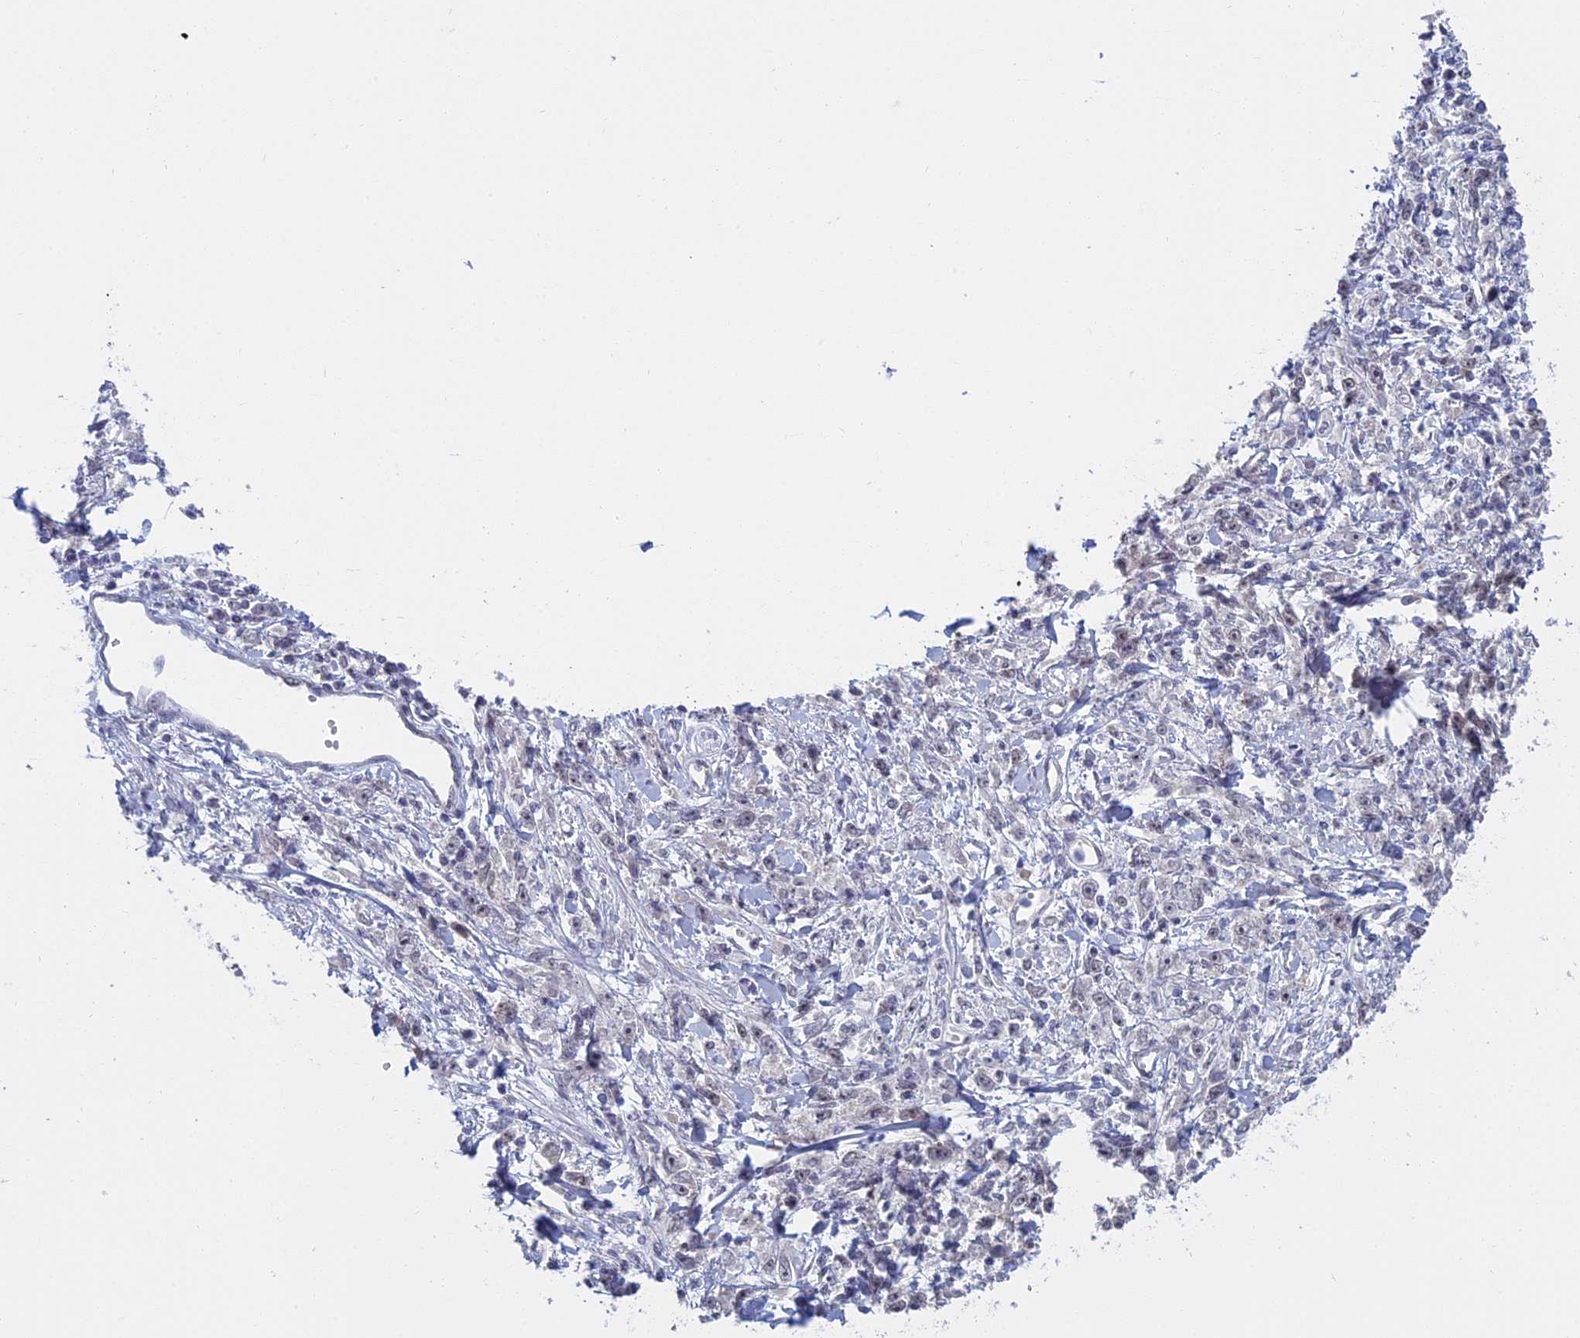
{"staining": {"intensity": "negative", "quantity": "none", "location": "none"}, "tissue": "stomach cancer", "cell_type": "Tumor cells", "image_type": "cancer", "snomed": [{"axis": "morphology", "description": "Adenocarcinoma, NOS"}, {"axis": "topography", "description": "Stomach"}], "caption": "DAB immunohistochemical staining of human adenocarcinoma (stomach) reveals no significant positivity in tumor cells. The staining was performed using DAB (3,3'-diaminobenzidine) to visualize the protein expression in brown, while the nuclei were stained in blue with hematoxylin (Magnification: 20x).", "gene": "RPS19BP1", "patient": {"sex": "female", "age": 59}}